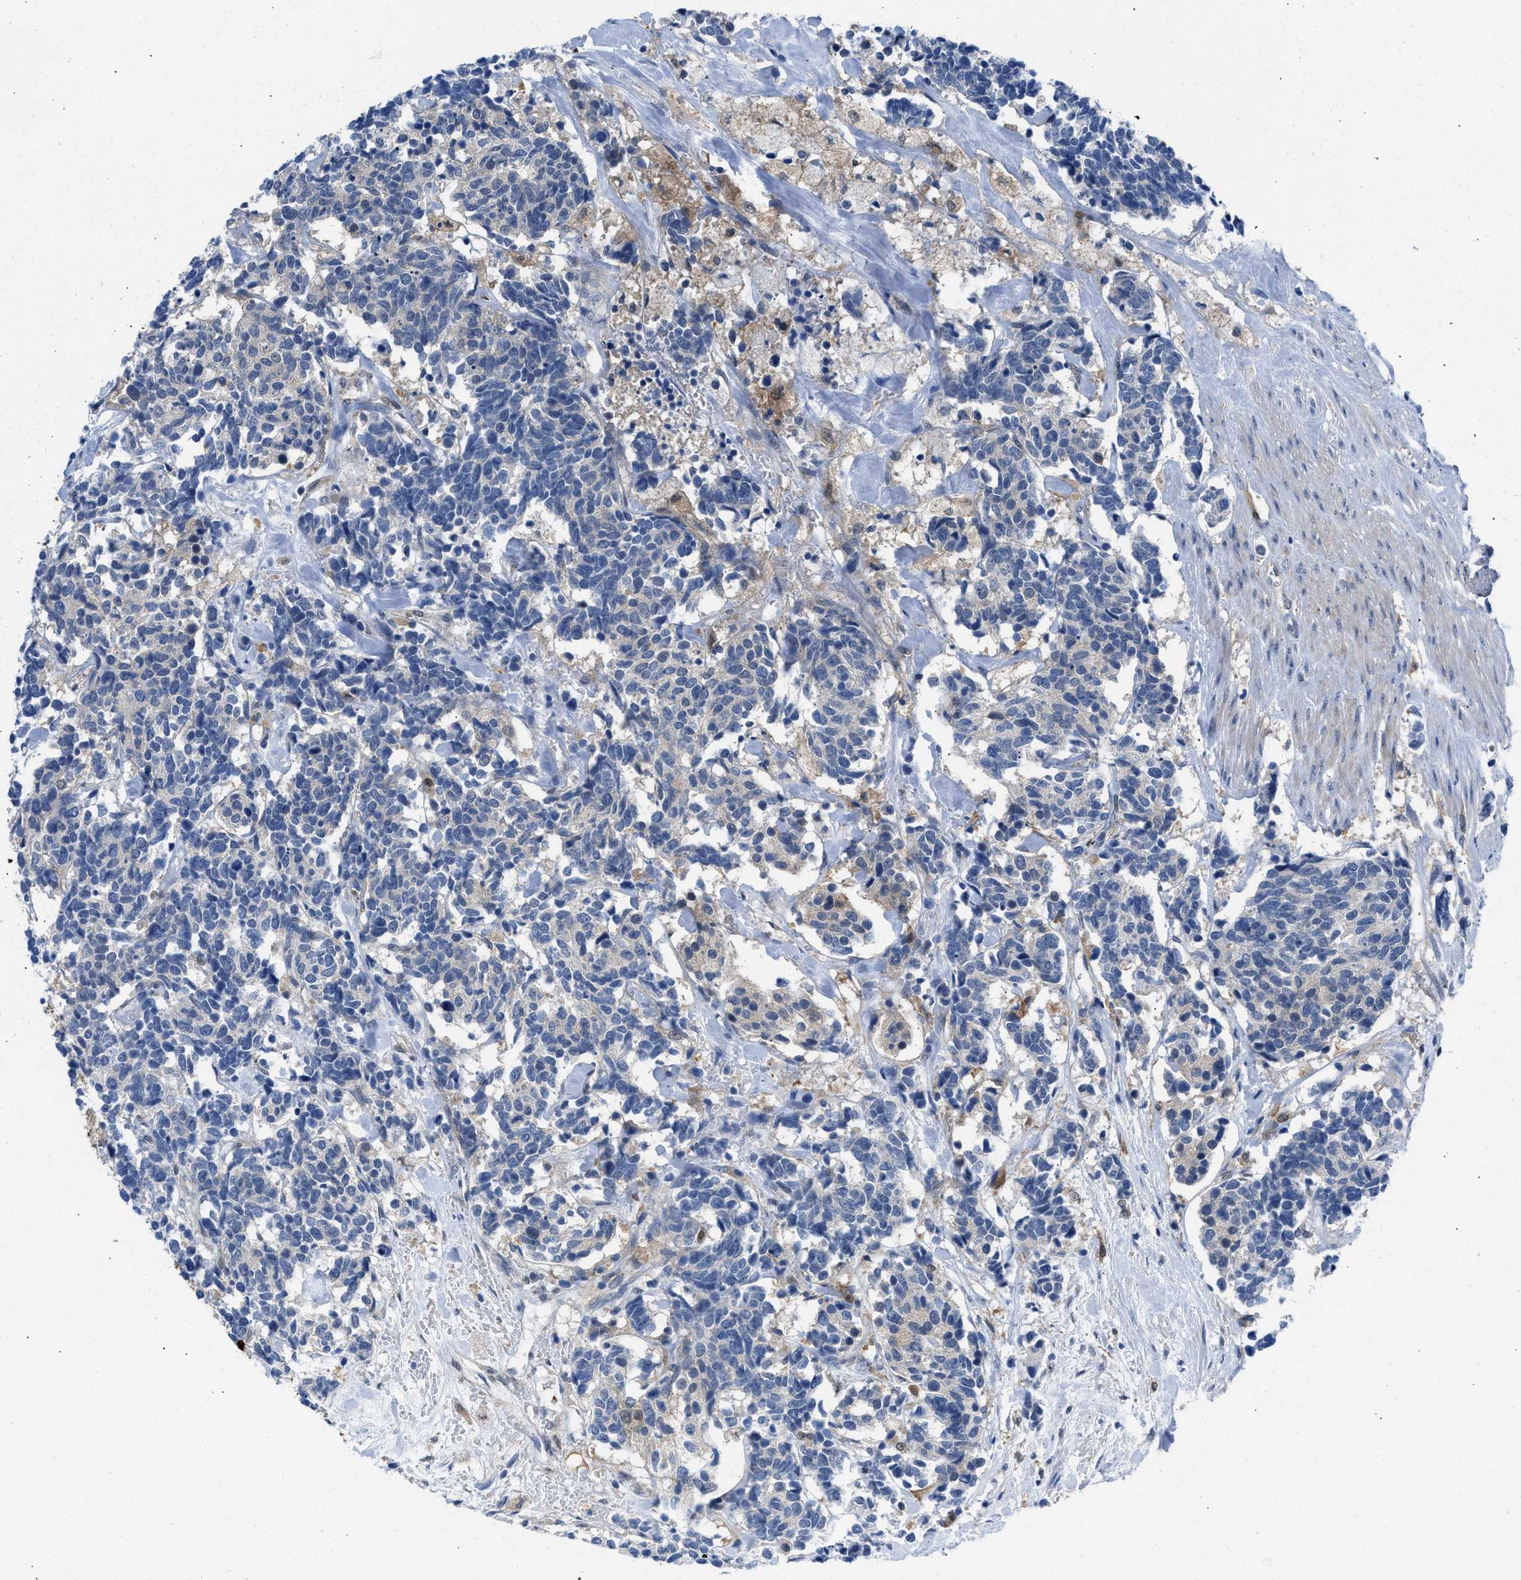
{"staining": {"intensity": "weak", "quantity": "<25%", "location": "cytoplasmic/membranous"}, "tissue": "carcinoid", "cell_type": "Tumor cells", "image_type": "cancer", "snomed": [{"axis": "morphology", "description": "Carcinoma, NOS"}, {"axis": "morphology", "description": "Carcinoid, malignant, NOS"}, {"axis": "topography", "description": "Urinary bladder"}], "caption": "The micrograph demonstrates no staining of tumor cells in carcinoma.", "gene": "CBR1", "patient": {"sex": "male", "age": 57}}